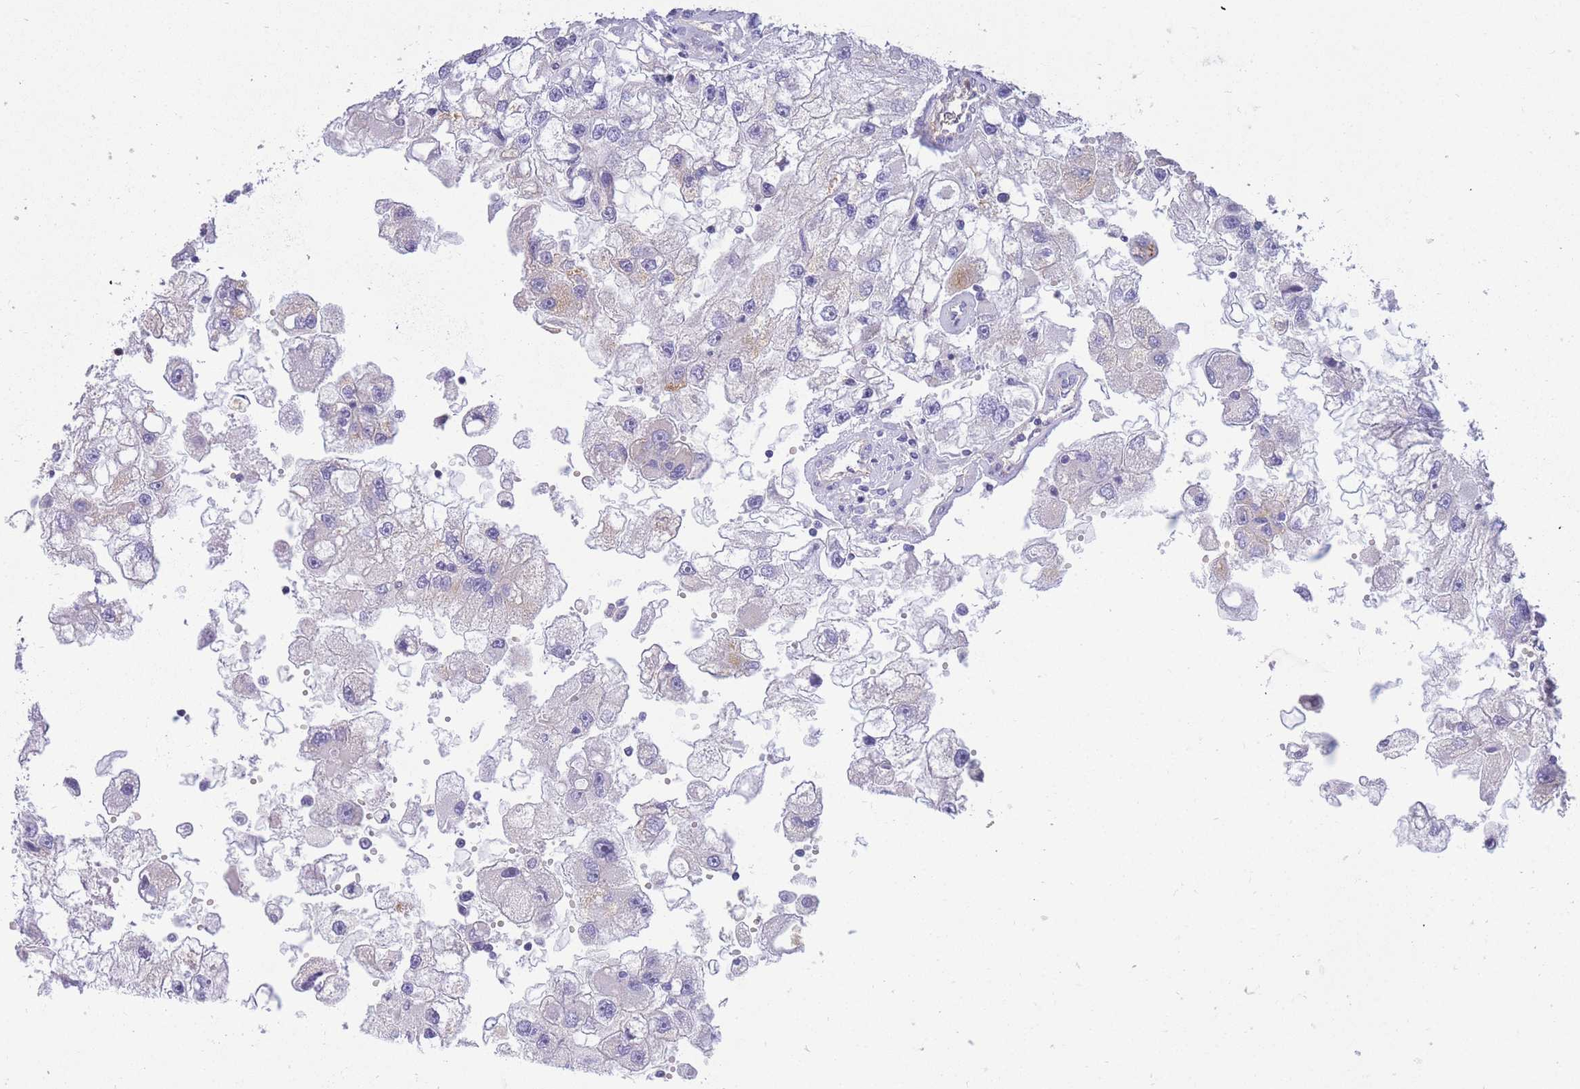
{"staining": {"intensity": "negative", "quantity": "none", "location": "none"}, "tissue": "renal cancer", "cell_type": "Tumor cells", "image_type": "cancer", "snomed": [{"axis": "morphology", "description": "Adenocarcinoma, NOS"}, {"axis": "topography", "description": "Kidney"}], "caption": "IHC micrograph of adenocarcinoma (renal) stained for a protein (brown), which demonstrates no staining in tumor cells.", "gene": "SULT1A1", "patient": {"sex": "male", "age": 63}}